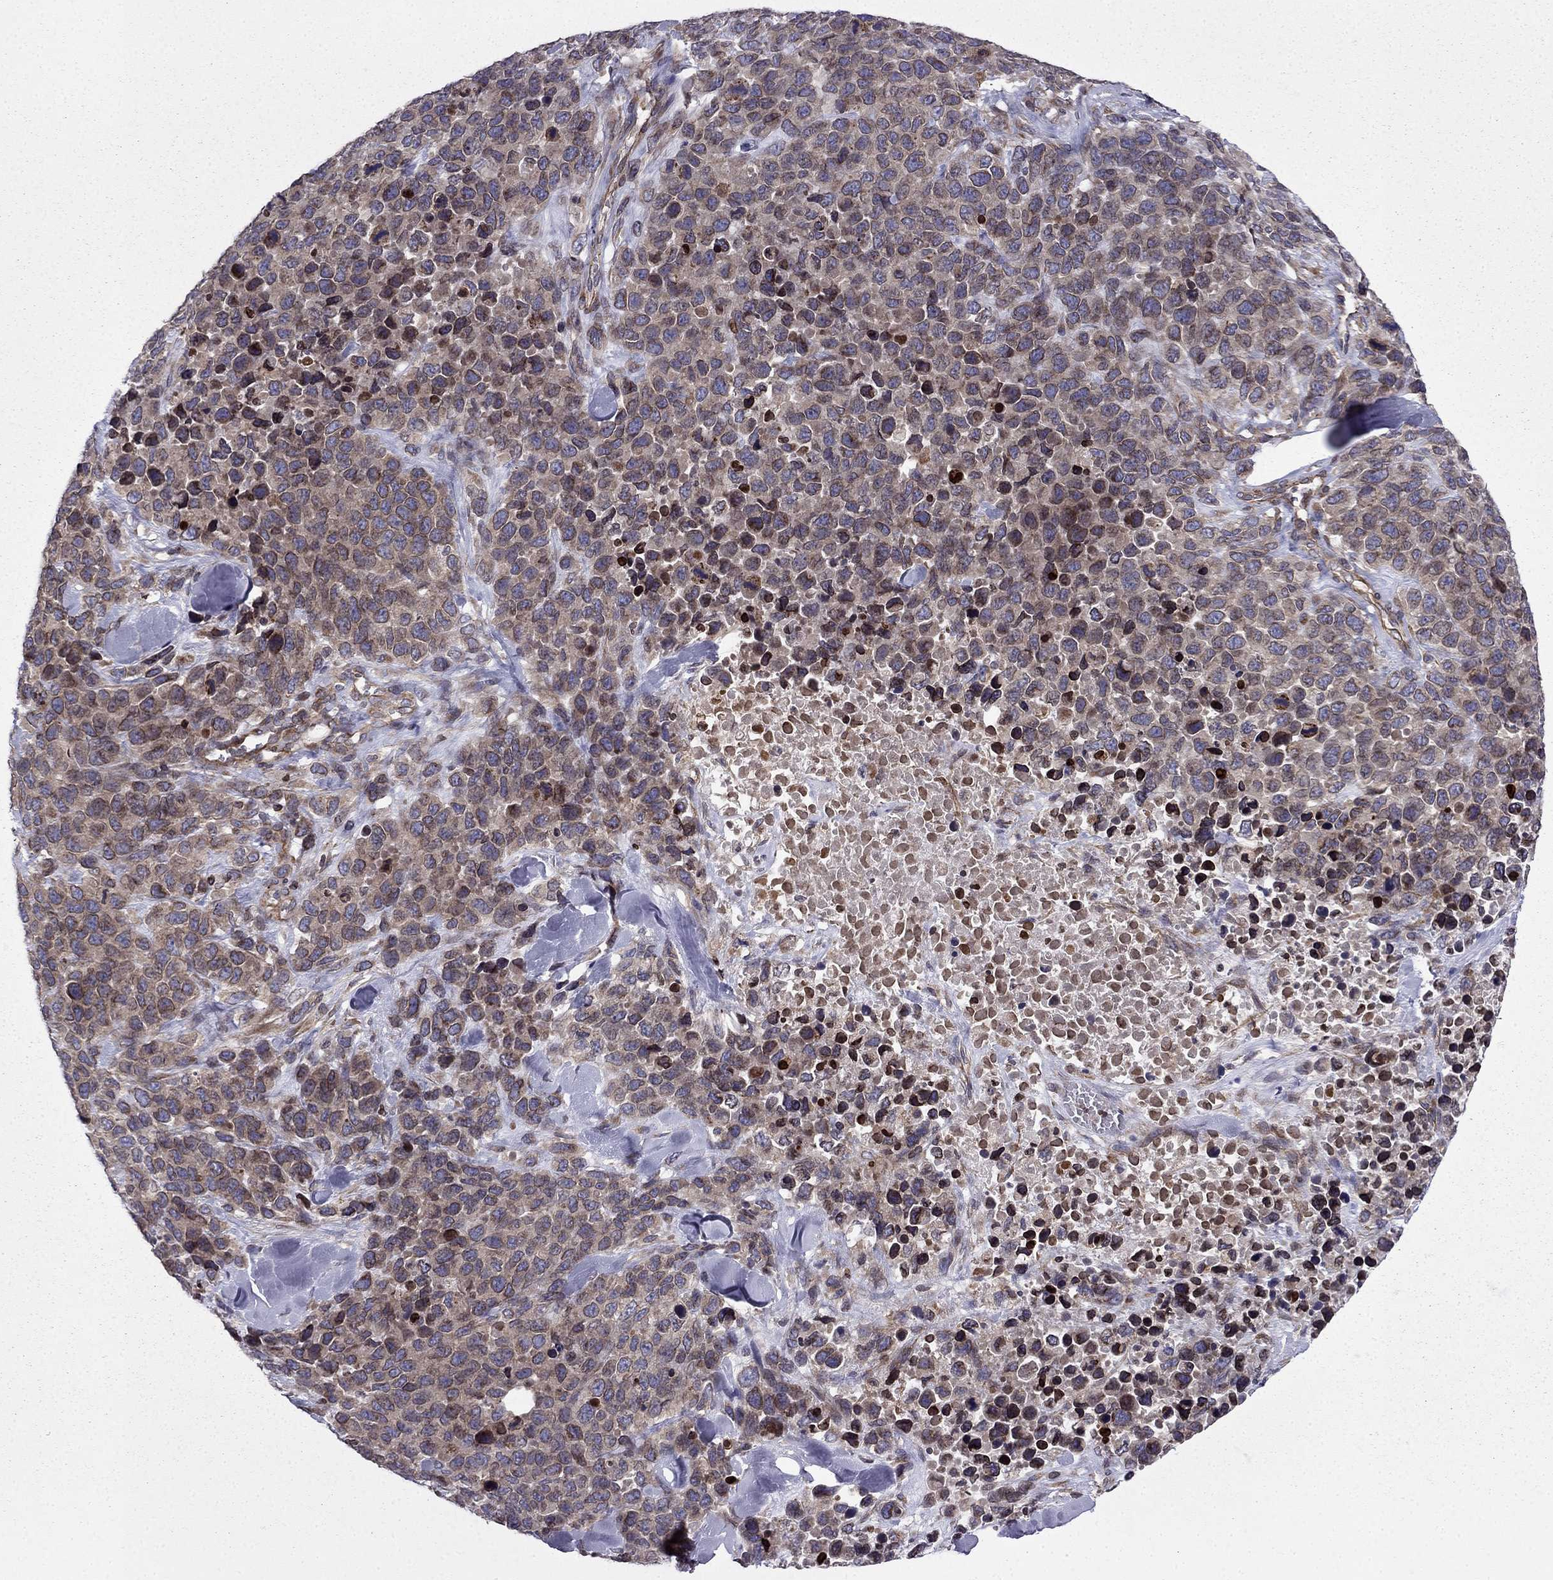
{"staining": {"intensity": "weak", "quantity": "25%-75%", "location": "cytoplasmic/membranous"}, "tissue": "melanoma", "cell_type": "Tumor cells", "image_type": "cancer", "snomed": [{"axis": "morphology", "description": "Malignant melanoma, Metastatic site"}, {"axis": "topography", "description": "Skin"}], "caption": "There is low levels of weak cytoplasmic/membranous positivity in tumor cells of melanoma, as demonstrated by immunohistochemical staining (brown color).", "gene": "CDC42BPA", "patient": {"sex": "male", "age": 84}}